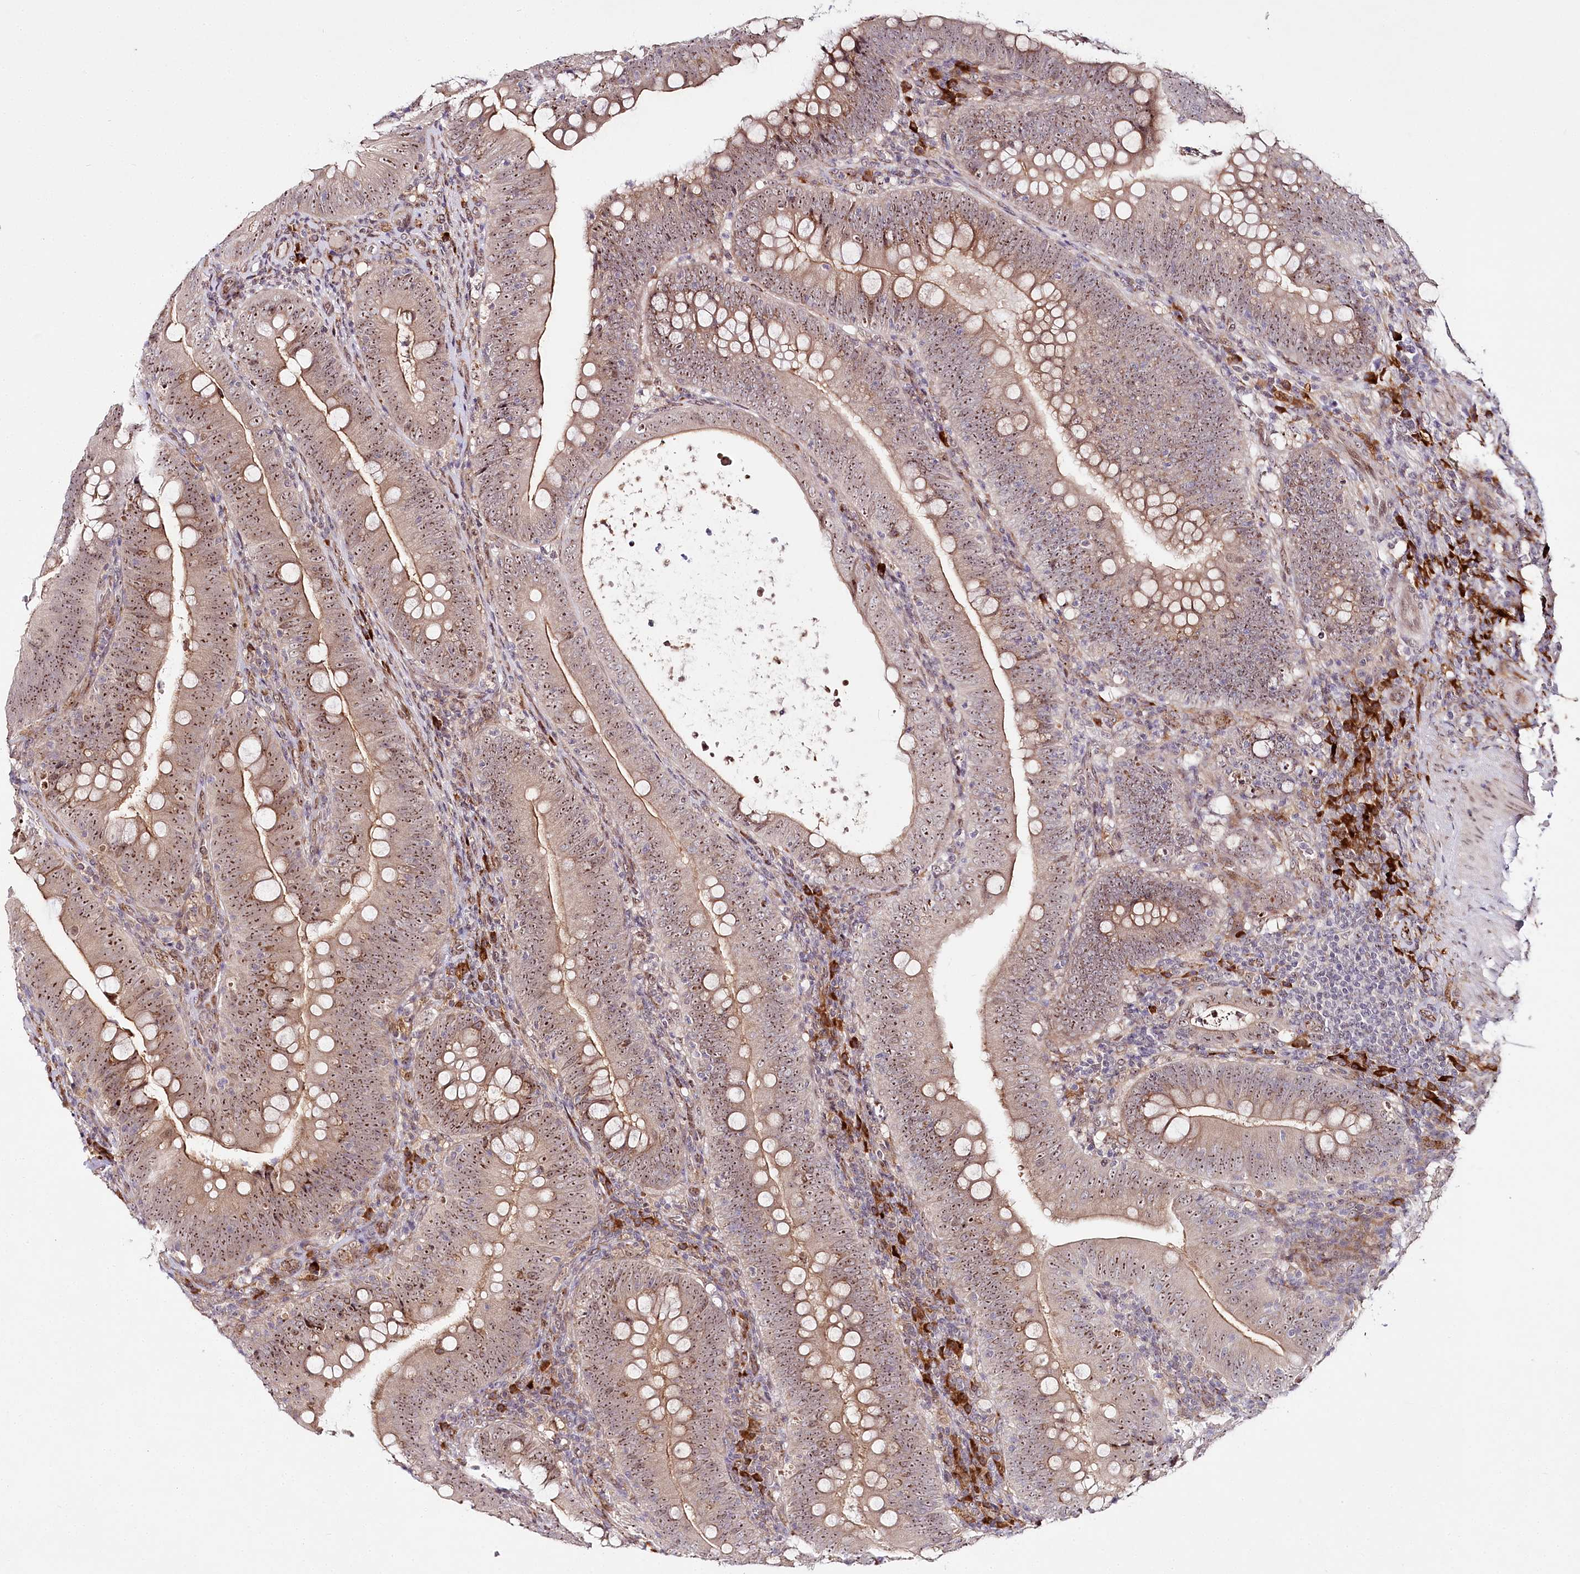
{"staining": {"intensity": "moderate", "quantity": ">75%", "location": "nuclear"}, "tissue": "colorectal cancer", "cell_type": "Tumor cells", "image_type": "cancer", "snomed": [{"axis": "morphology", "description": "Normal tissue, NOS"}, {"axis": "topography", "description": "Colon"}], "caption": "DAB immunohistochemical staining of human colorectal cancer displays moderate nuclear protein staining in approximately >75% of tumor cells.", "gene": "WDR36", "patient": {"sex": "female", "age": 82}}